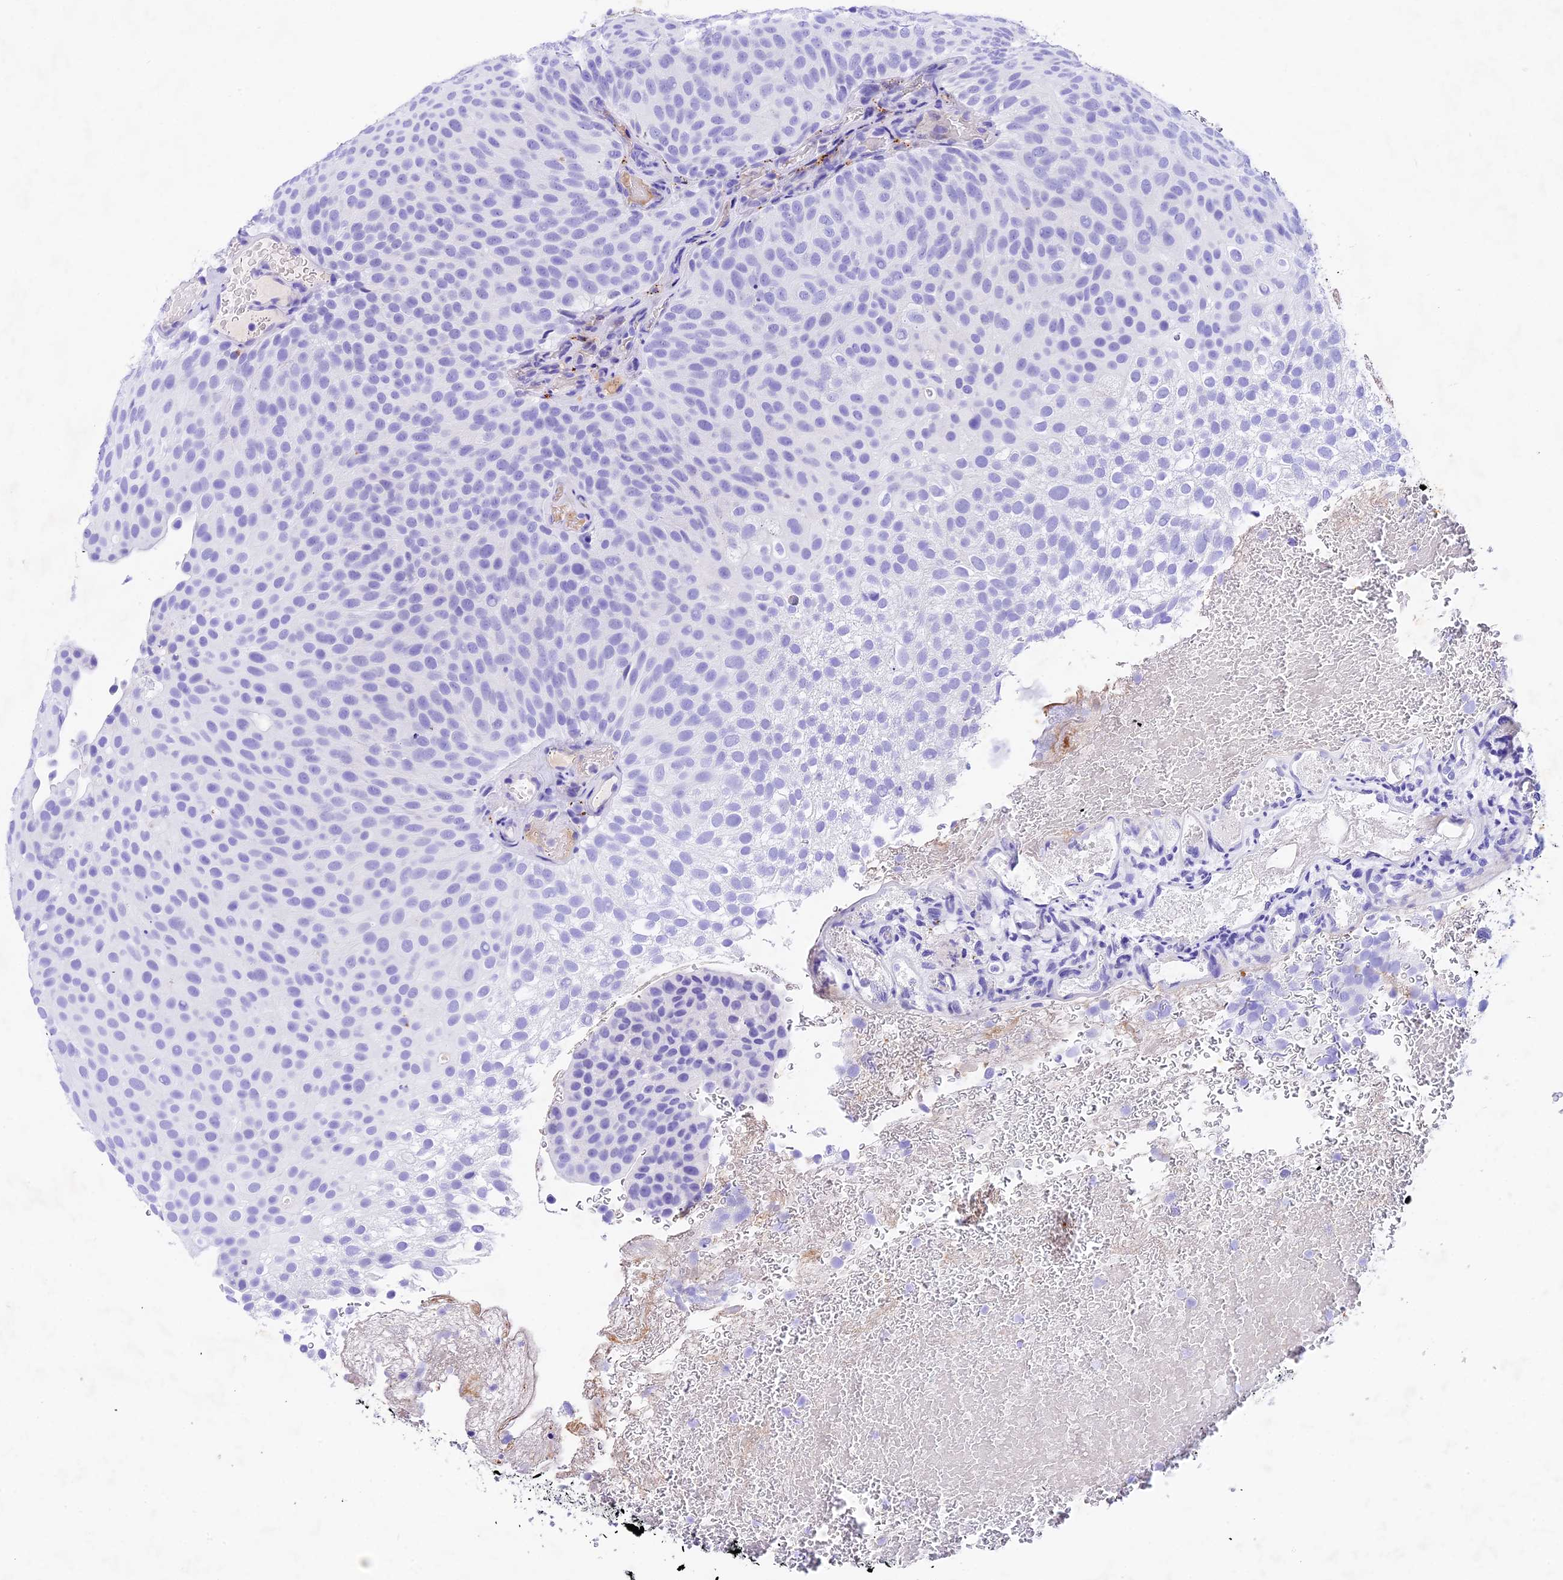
{"staining": {"intensity": "negative", "quantity": "none", "location": "none"}, "tissue": "urothelial cancer", "cell_type": "Tumor cells", "image_type": "cancer", "snomed": [{"axis": "morphology", "description": "Urothelial carcinoma, Low grade"}, {"axis": "topography", "description": "Urinary bladder"}], "caption": "Immunohistochemistry photomicrograph of human urothelial cancer stained for a protein (brown), which displays no positivity in tumor cells. (Immunohistochemistry (ihc), brightfield microscopy, high magnification).", "gene": "PSG11", "patient": {"sex": "male", "age": 78}}